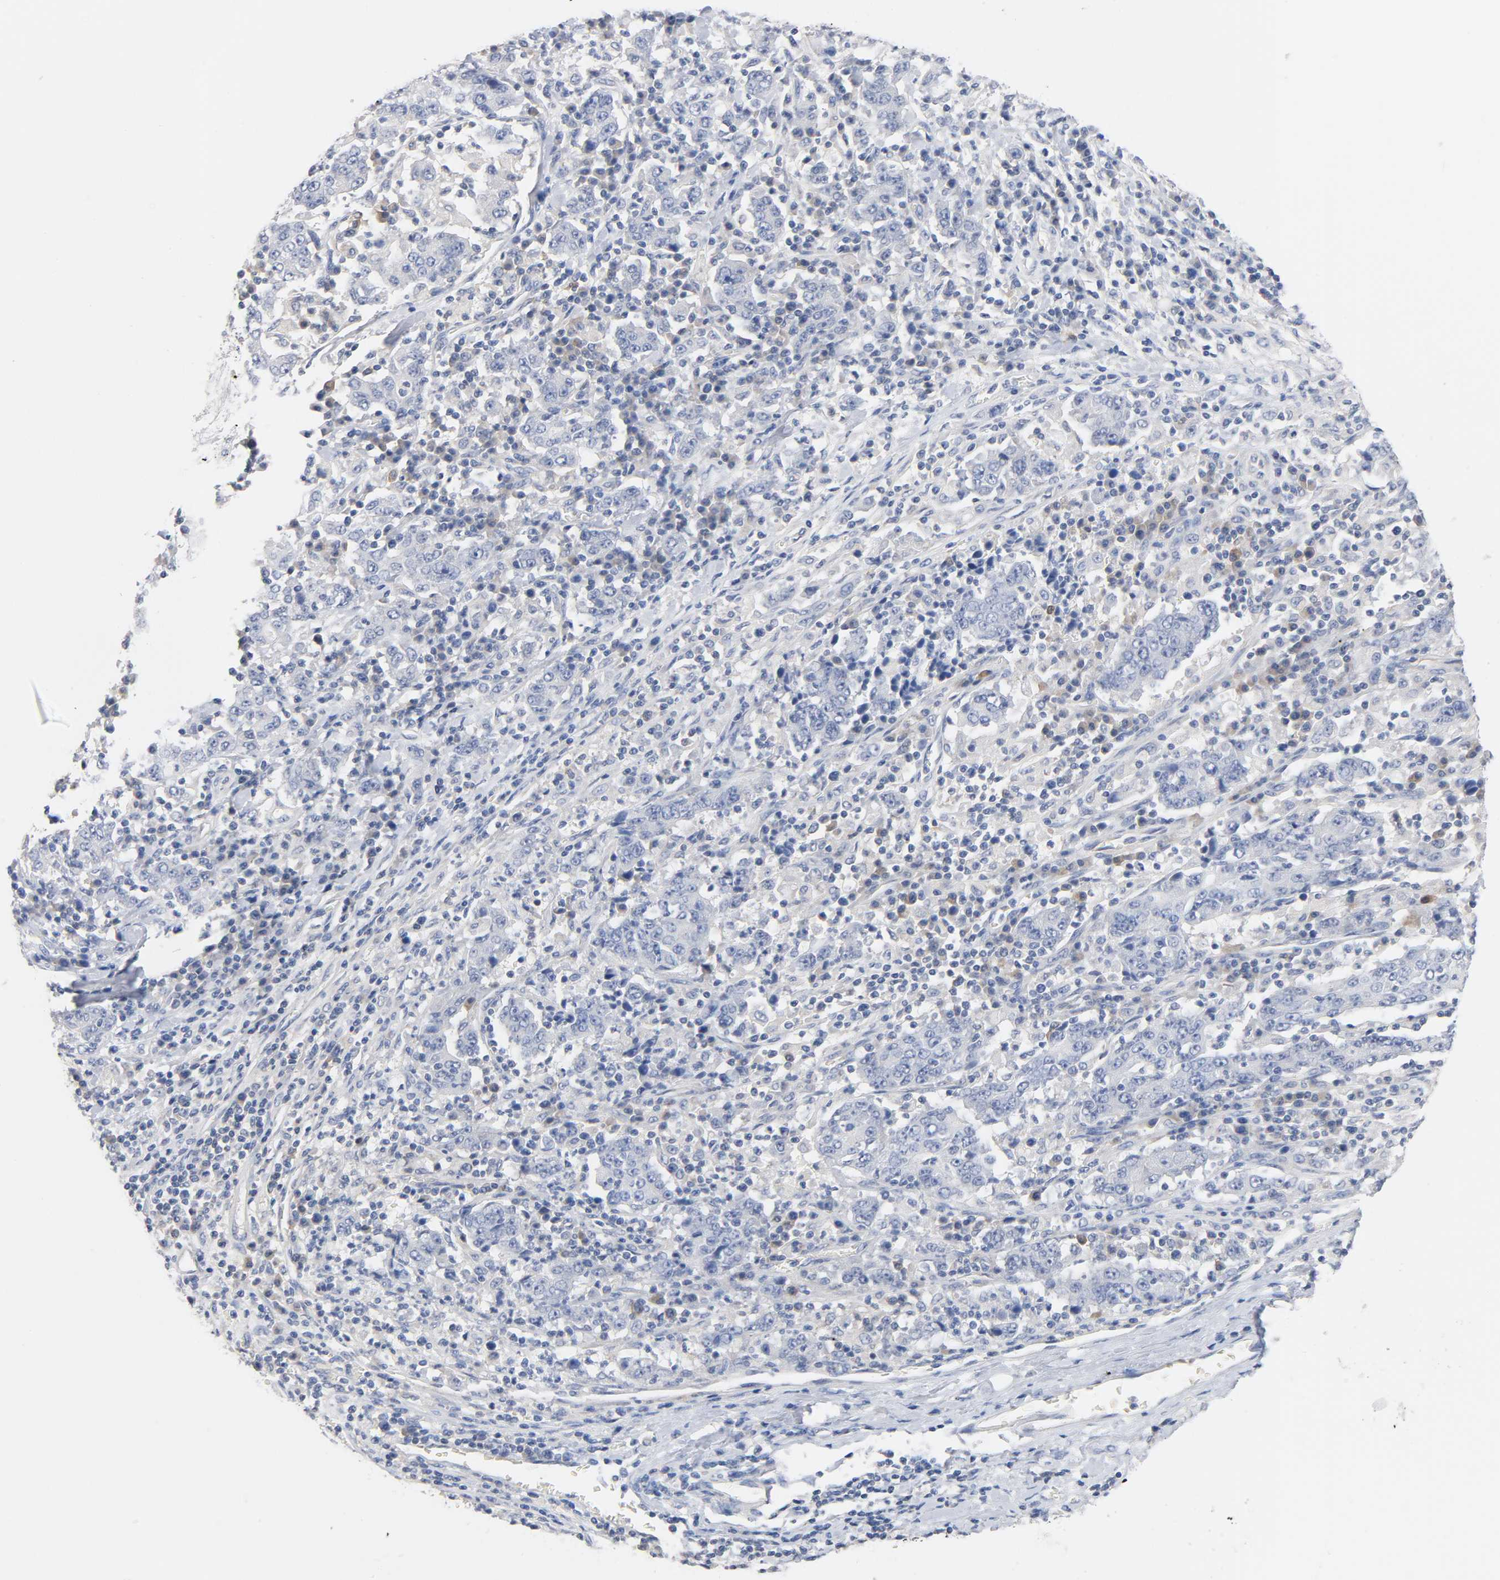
{"staining": {"intensity": "negative", "quantity": "none", "location": "none"}, "tissue": "stomach cancer", "cell_type": "Tumor cells", "image_type": "cancer", "snomed": [{"axis": "morphology", "description": "Normal tissue, NOS"}, {"axis": "morphology", "description": "Adenocarcinoma, NOS"}, {"axis": "topography", "description": "Stomach, upper"}, {"axis": "topography", "description": "Stomach"}], "caption": "Immunohistochemical staining of human adenocarcinoma (stomach) displays no significant staining in tumor cells.", "gene": "MALT1", "patient": {"sex": "male", "age": 59}}